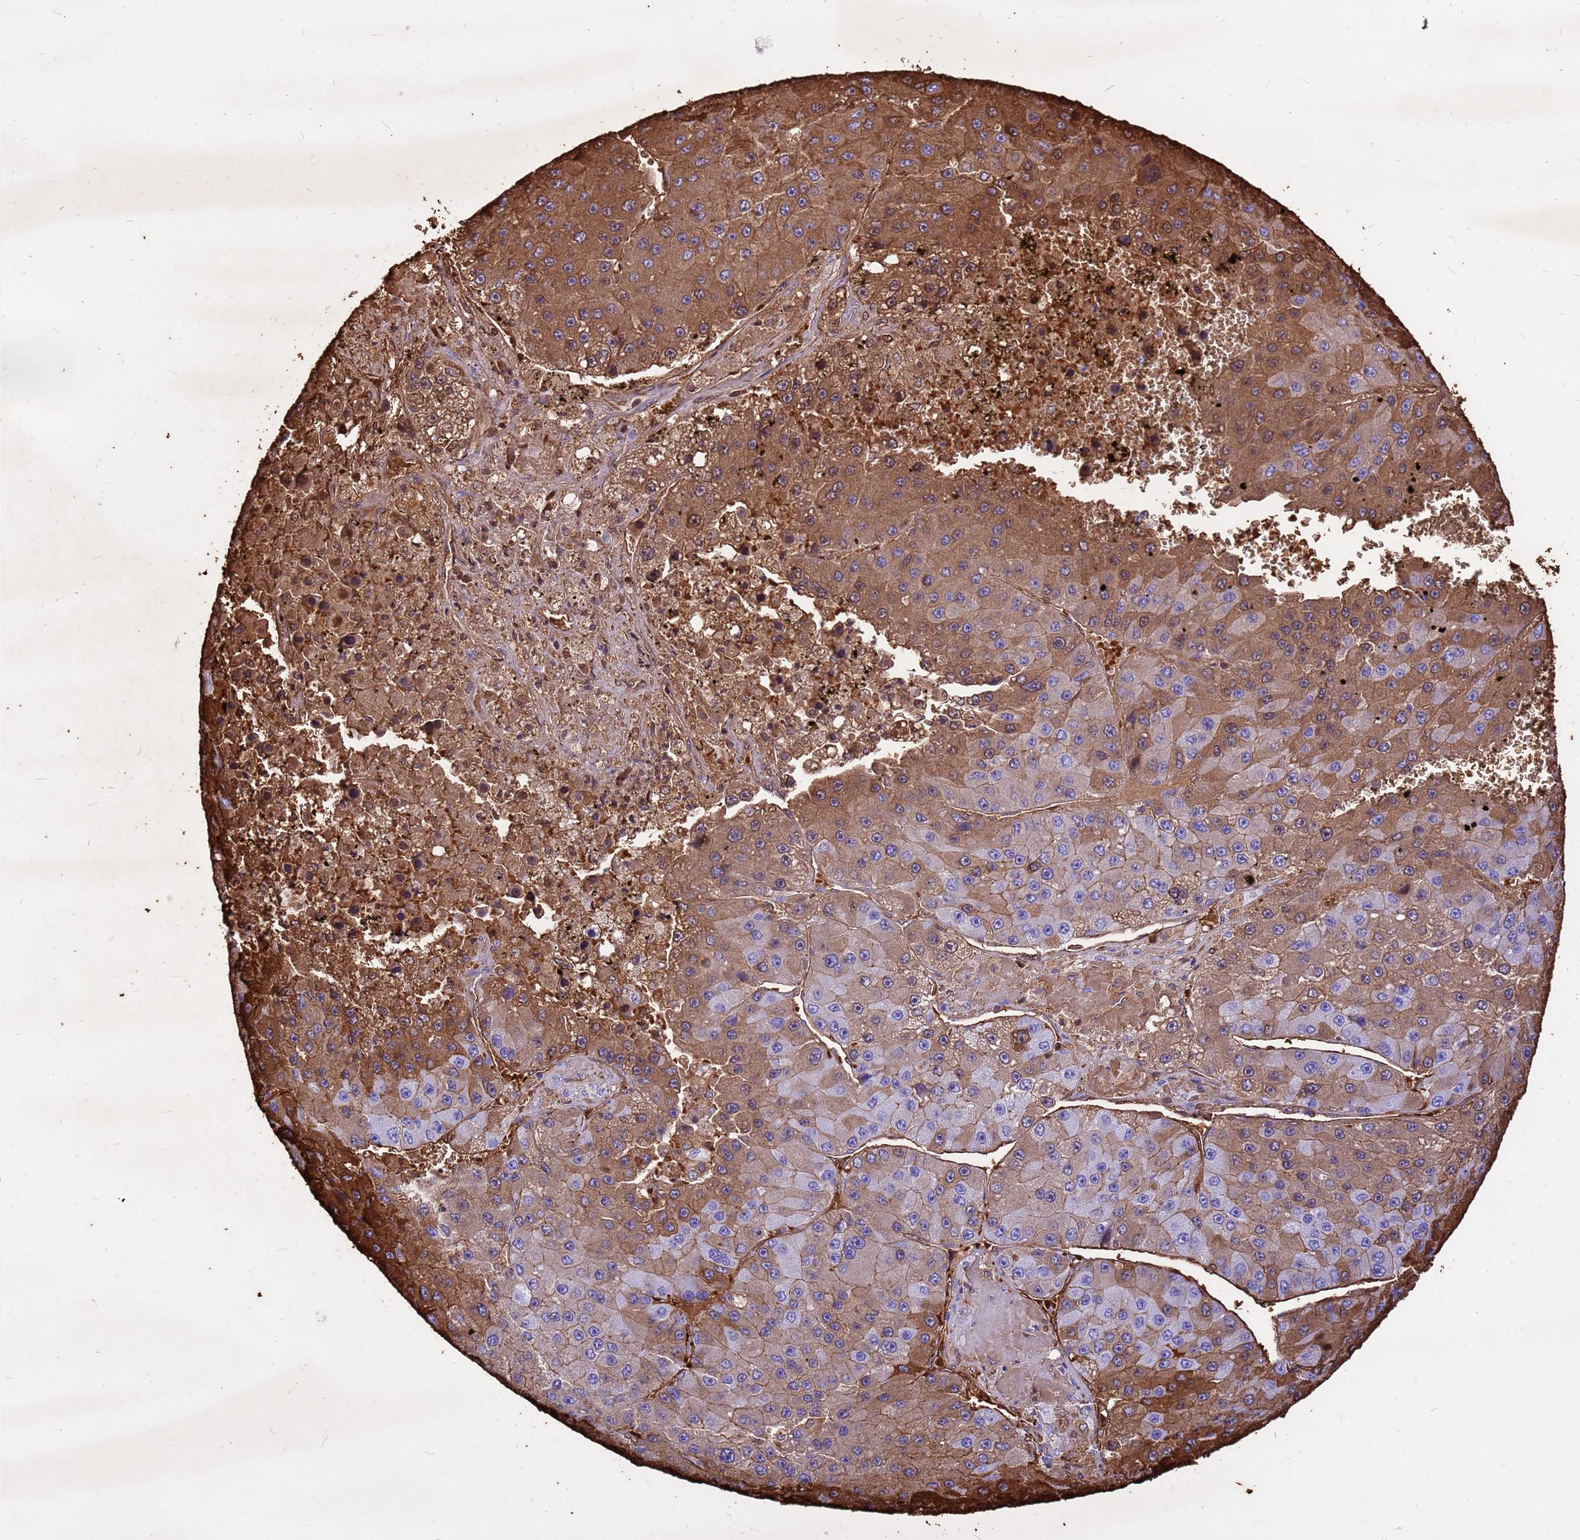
{"staining": {"intensity": "strong", "quantity": "25%-75%", "location": "cytoplasmic/membranous"}, "tissue": "liver cancer", "cell_type": "Tumor cells", "image_type": "cancer", "snomed": [{"axis": "morphology", "description": "Carcinoma, Hepatocellular, NOS"}, {"axis": "topography", "description": "Liver"}], "caption": "Approximately 25%-75% of tumor cells in liver cancer demonstrate strong cytoplasmic/membranous protein expression as visualized by brown immunohistochemical staining.", "gene": "HBA2", "patient": {"sex": "female", "age": 73}}